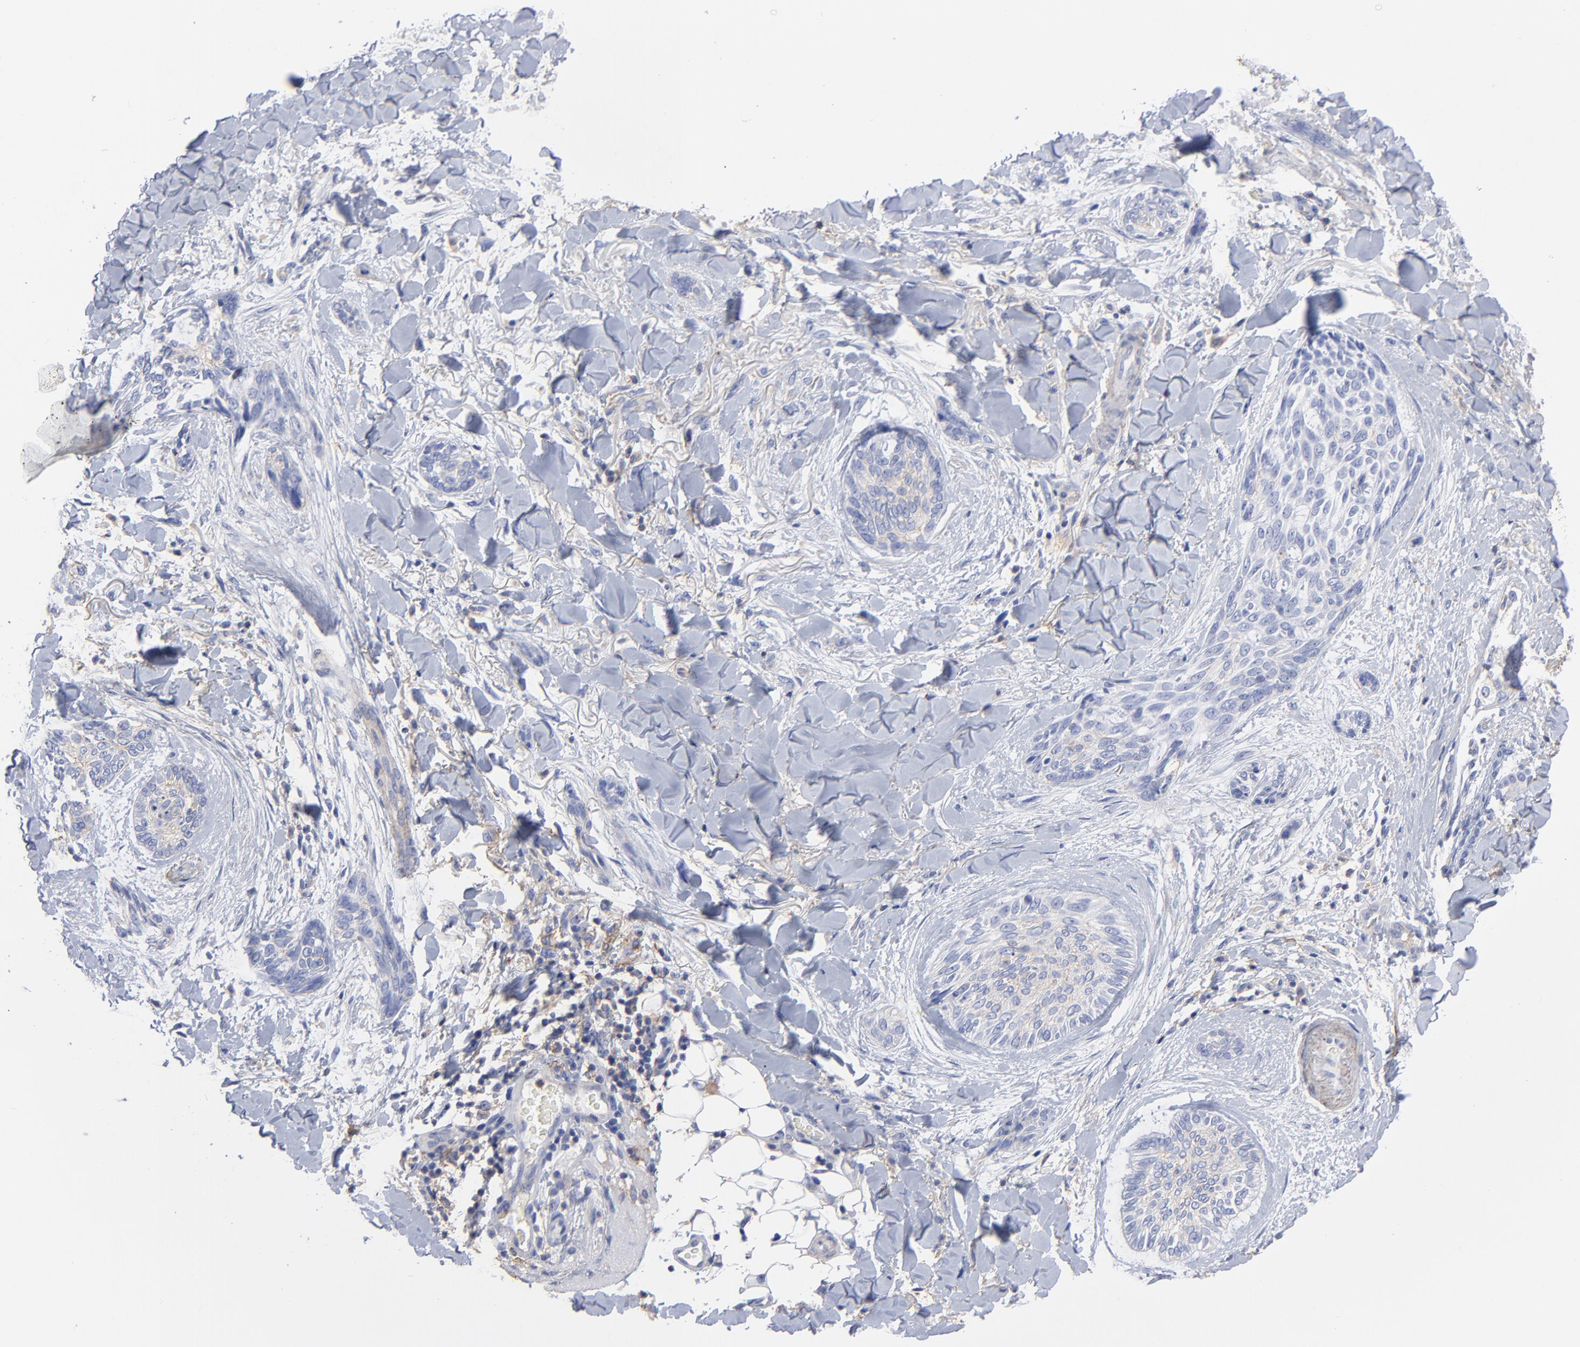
{"staining": {"intensity": "negative", "quantity": "none", "location": "none"}, "tissue": "skin cancer", "cell_type": "Tumor cells", "image_type": "cancer", "snomed": [{"axis": "morphology", "description": "Normal tissue, NOS"}, {"axis": "morphology", "description": "Basal cell carcinoma"}, {"axis": "topography", "description": "Skin"}], "caption": "The photomicrograph displays no staining of tumor cells in skin basal cell carcinoma.", "gene": "ASL", "patient": {"sex": "female", "age": 71}}